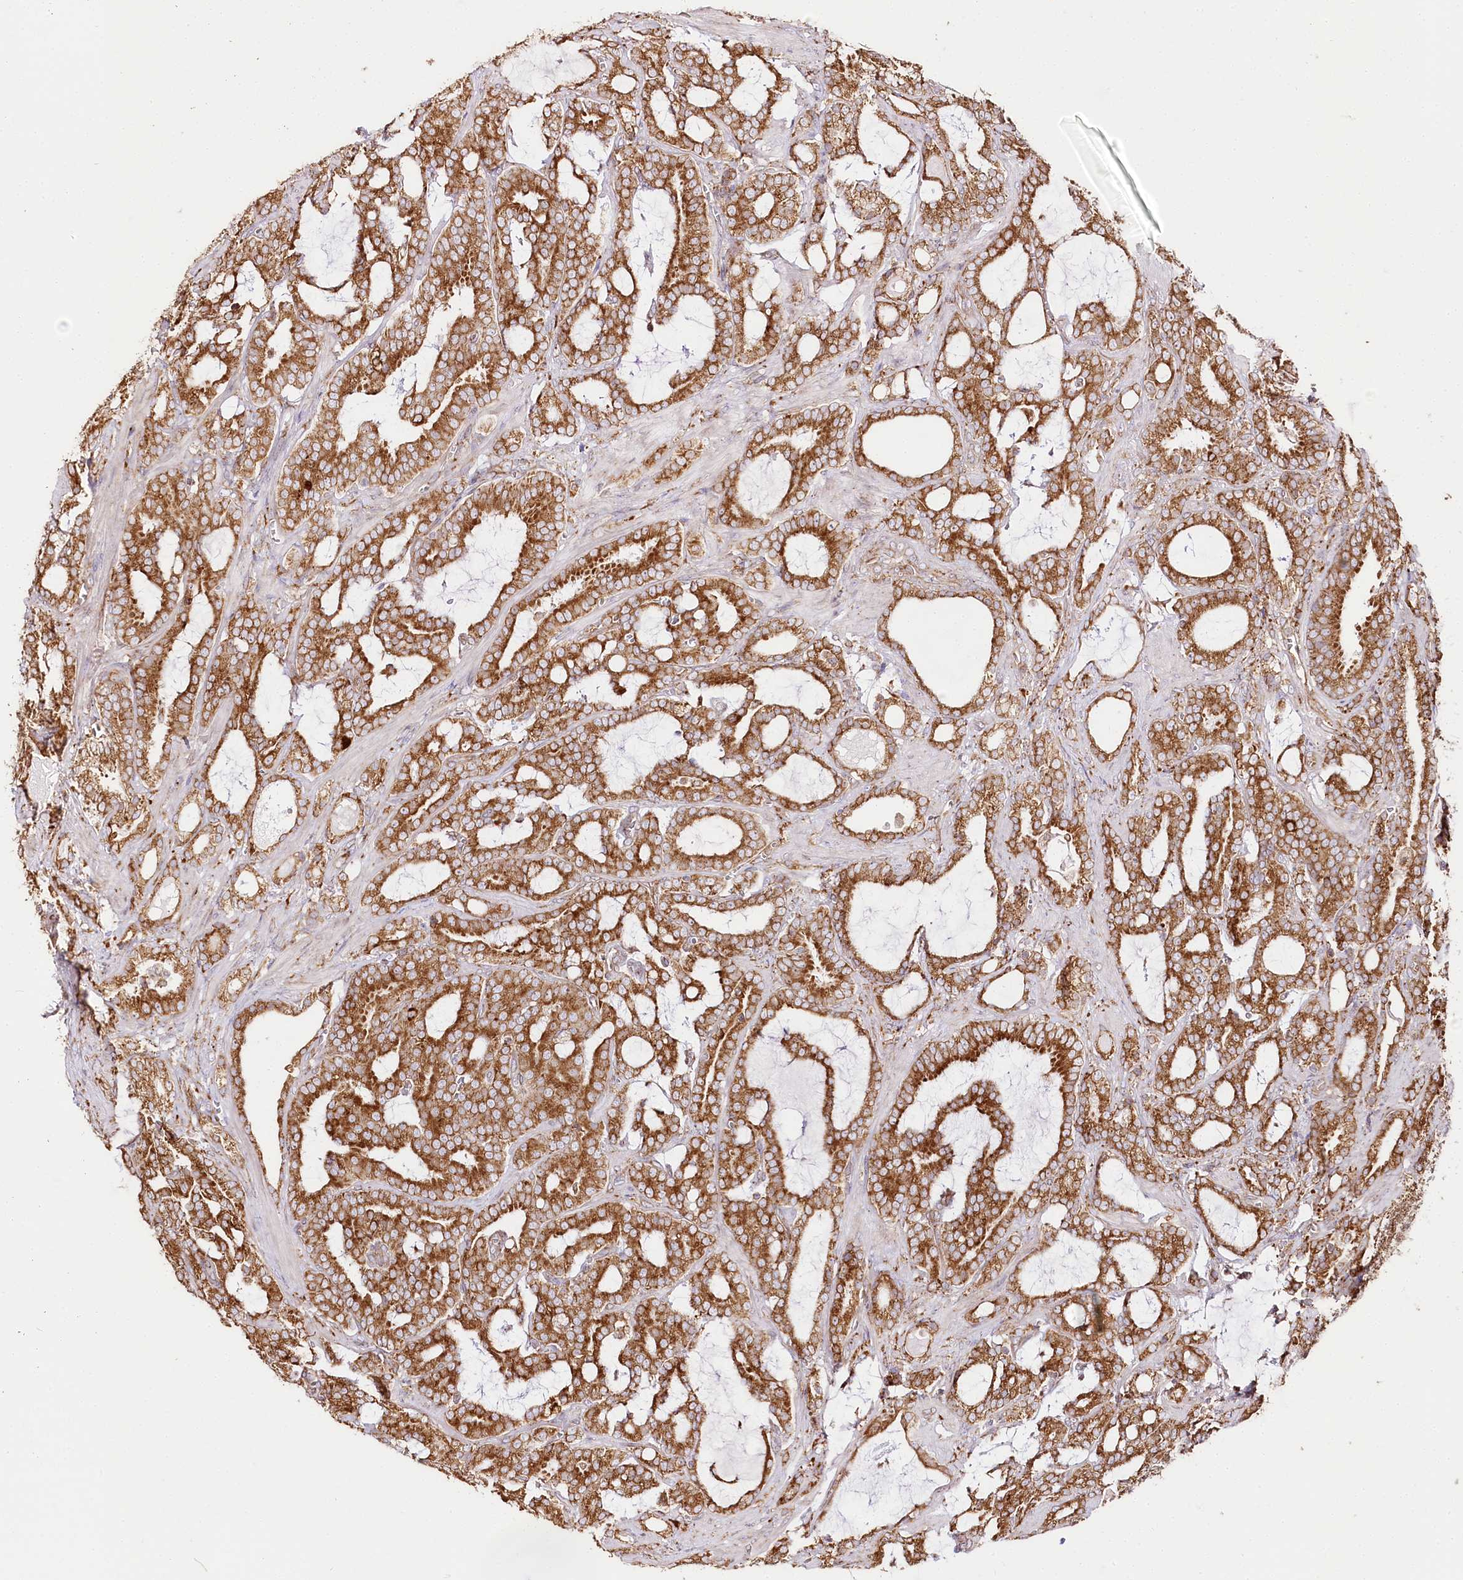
{"staining": {"intensity": "strong", "quantity": ">75%", "location": "cytoplasmic/membranous"}, "tissue": "prostate cancer", "cell_type": "Tumor cells", "image_type": "cancer", "snomed": [{"axis": "morphology", "description": "Adenocarcinoma, High grade"}, {"axis": "topography", "description": "Prostate and seminal vesicle, NOS"}], "caption": "The micrograph demonstrates a brown stain indicating the presence of a protein in the cytoplasmic/membranous of tumor cells in prostate cancer (high-grade adenocarcinoma).", "gene": "CNPY2", "patient": {"sex": "male", "age": 67}}